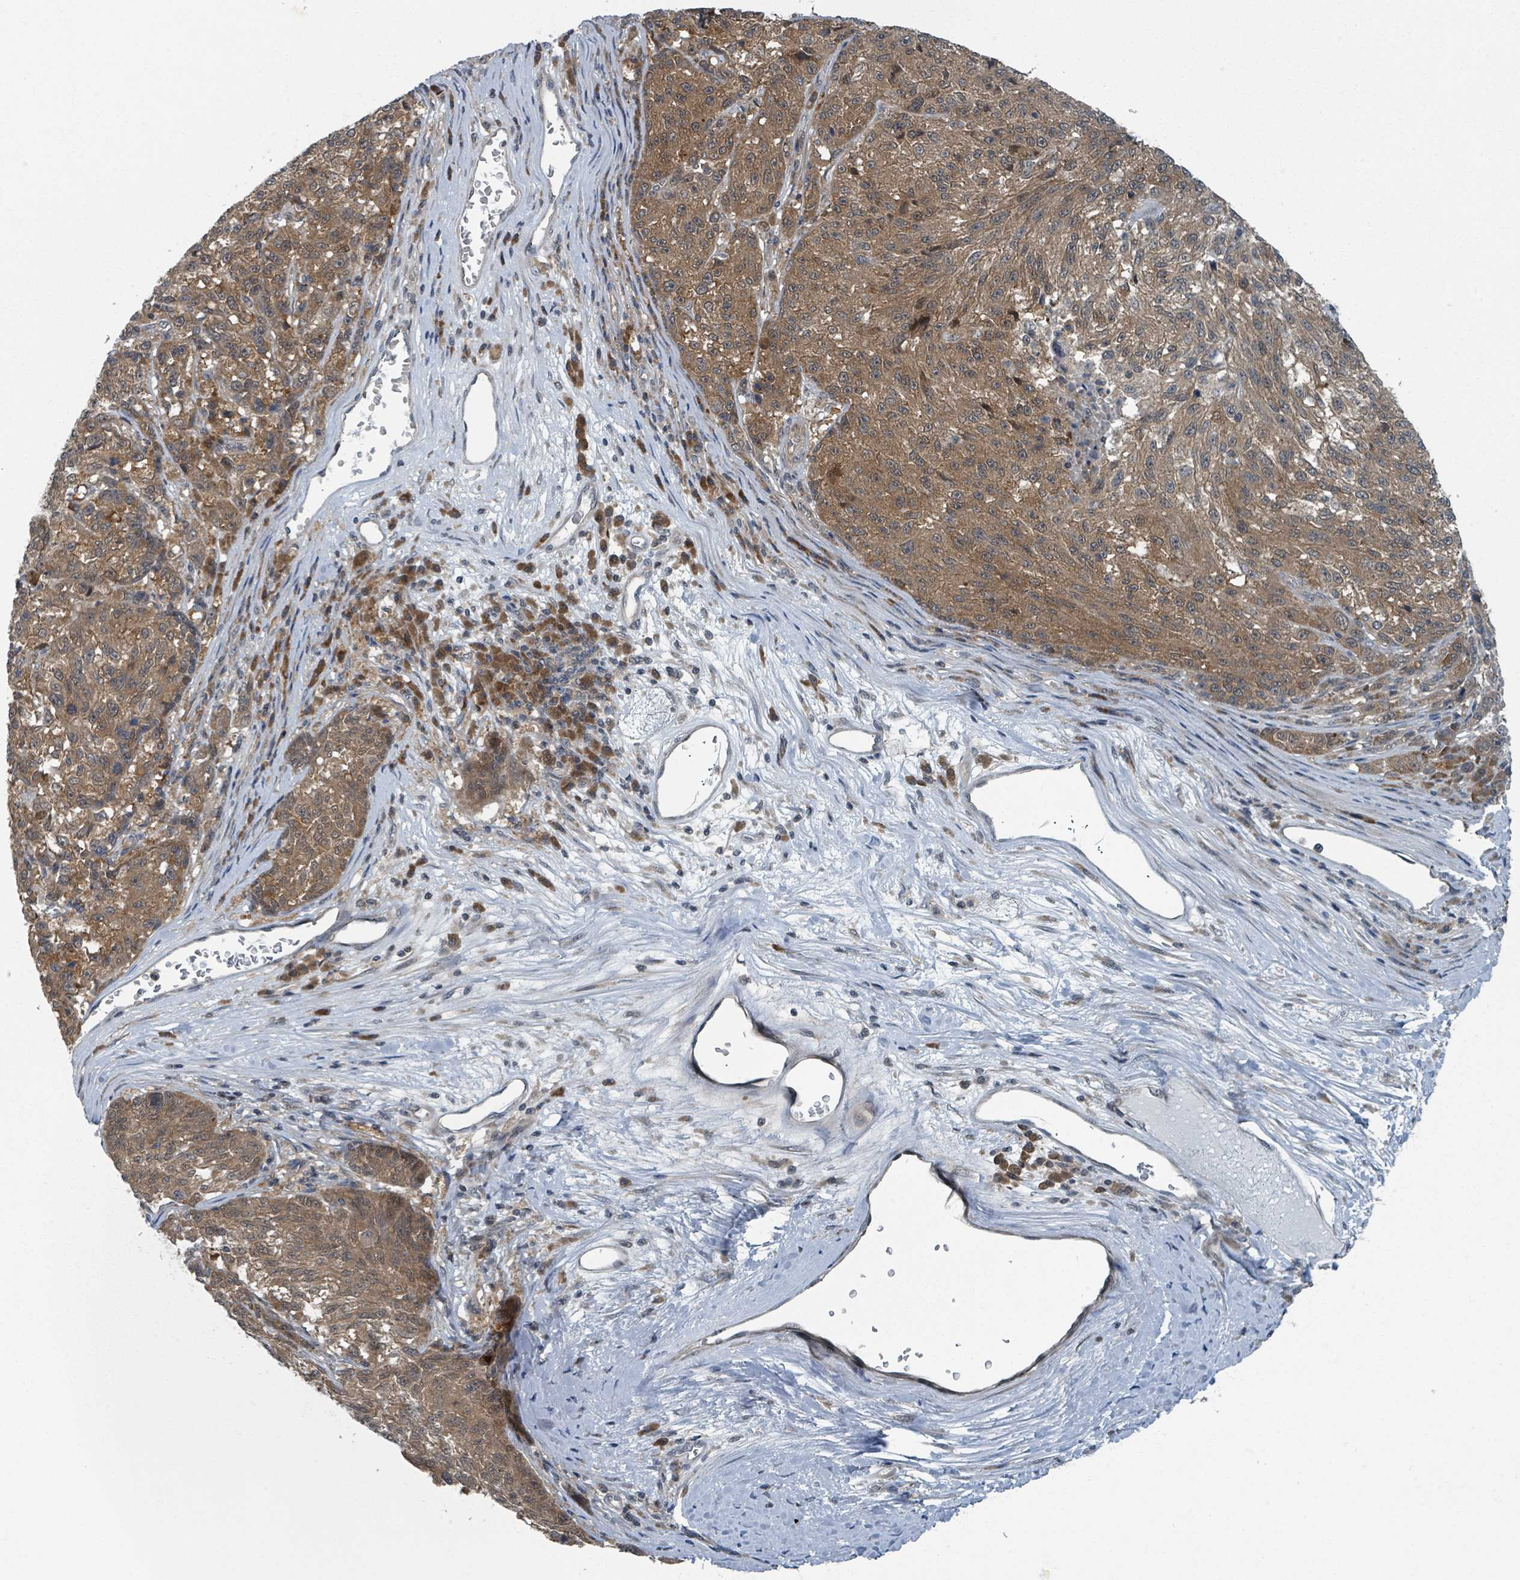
{"staining": {"intensity": "moderate", "quantity": ">75%", "location": "cytoplasmic/membranous"}, "tissue": "melanoma", "cell_type": "Tumor cells", "image_type": "cancer", "snomed": [{"axis": "morphology", "description": "Malignant melanoma, NOS"}, {"axis": "topography", "description": "Skin"}], "caption": "Moderate cytoplasmic/membranous positivity for a protein is identified in approximately >75% of tumor cells of melanoma using immunohistochemistry (IHC).", "gene": "GOLGA7", "patient": {"sex": "male", "age": 53}}